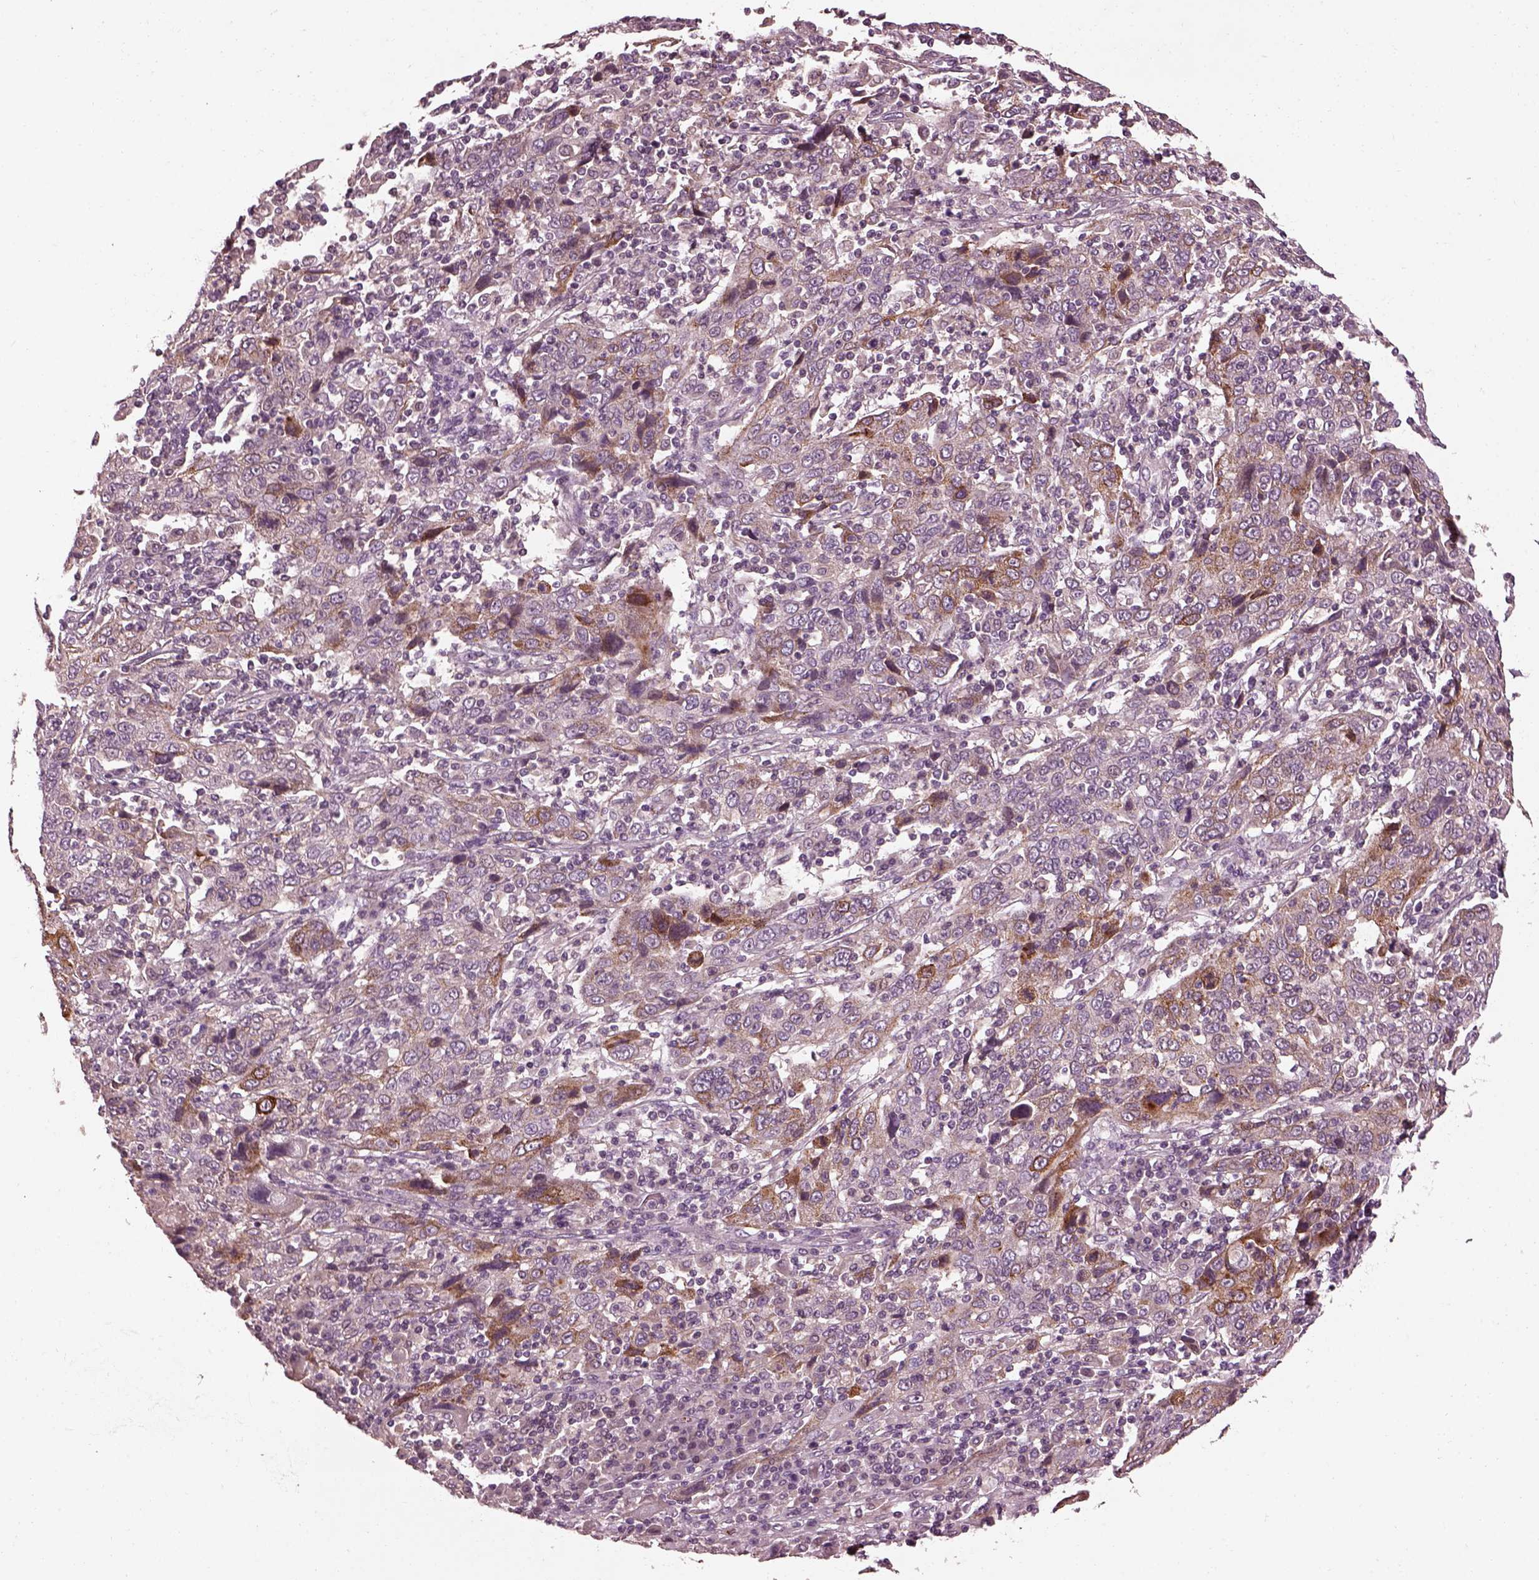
{"staining": {"intensity": "strong", "quantity": "<25%", "location": "cytoplasmic/membranous"}, "tissue": "cervical cancer", "cell_type": "Tumor cells", "image_type": "cancer", "snomed": [{"axis": "morphology", "description": "Squamous cell carcinoma, NOS"}, {"axis": "topography", "description": "Cervix"}], "caption": "Immunohistochemical staining of cervical cancer (squamous cell carcinoma) demonstrates medium levels of strong cytoplasmic/membranous protein positivity in about <25% of tumor cells.", "gene": "EFEMP1", "patient": {"sex": "female", "age": 46}}